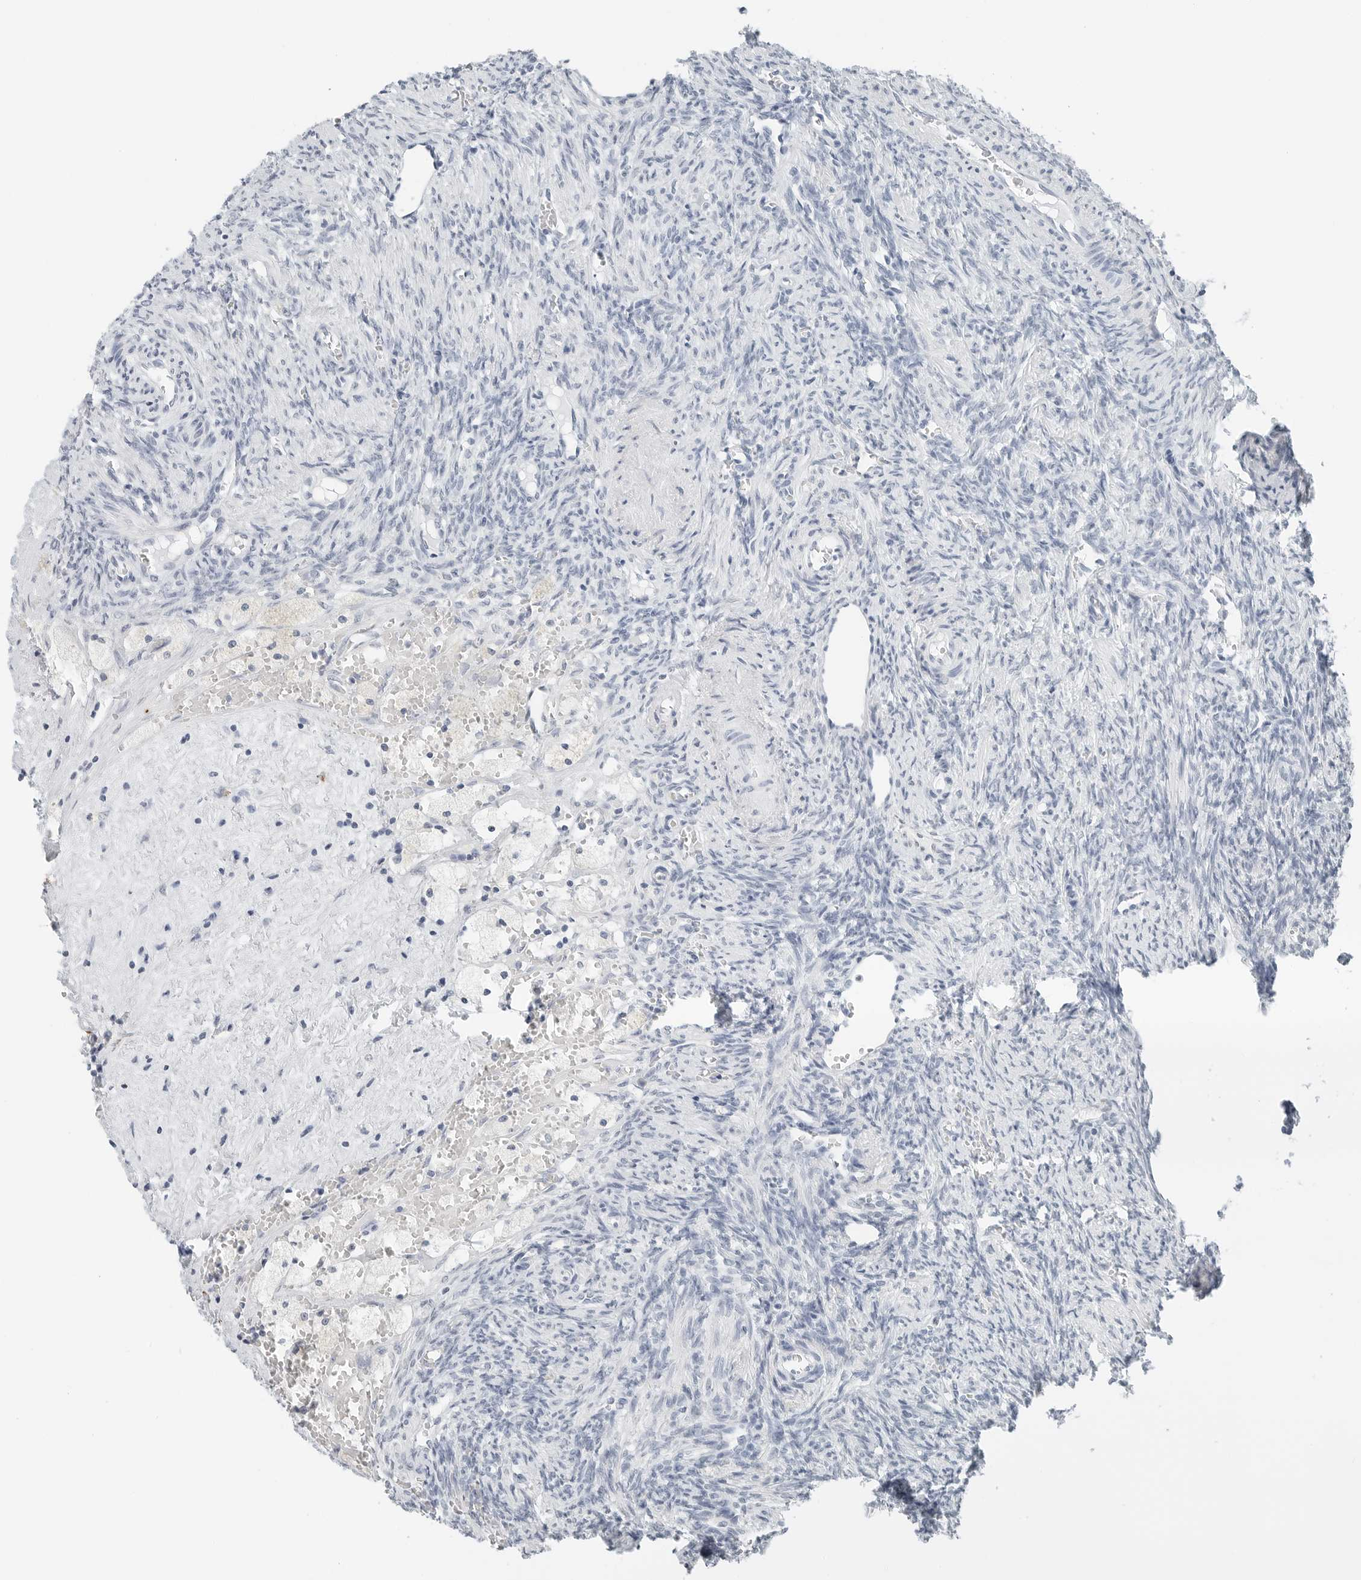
{"staining": {"intensity": "negative", "quantity": "none", "location": "none"}, "tissue": "ovary", "cell_type": "Ovarian stroma cells", "image_type": "normal", "snomed": [{"axis": "morphology", "description": "Normal tissue, NOS"}, {"axis": "topography", "description": "Ovary"}], "caption": "The IHC photomicrograph has no significant expression in ovarian stroma cells of ovary. (DAB IHC visualized using brightfield microscopy, high magnification).", "gene": "P4HA2", "patient": {"sex": "female", "age": 41}}